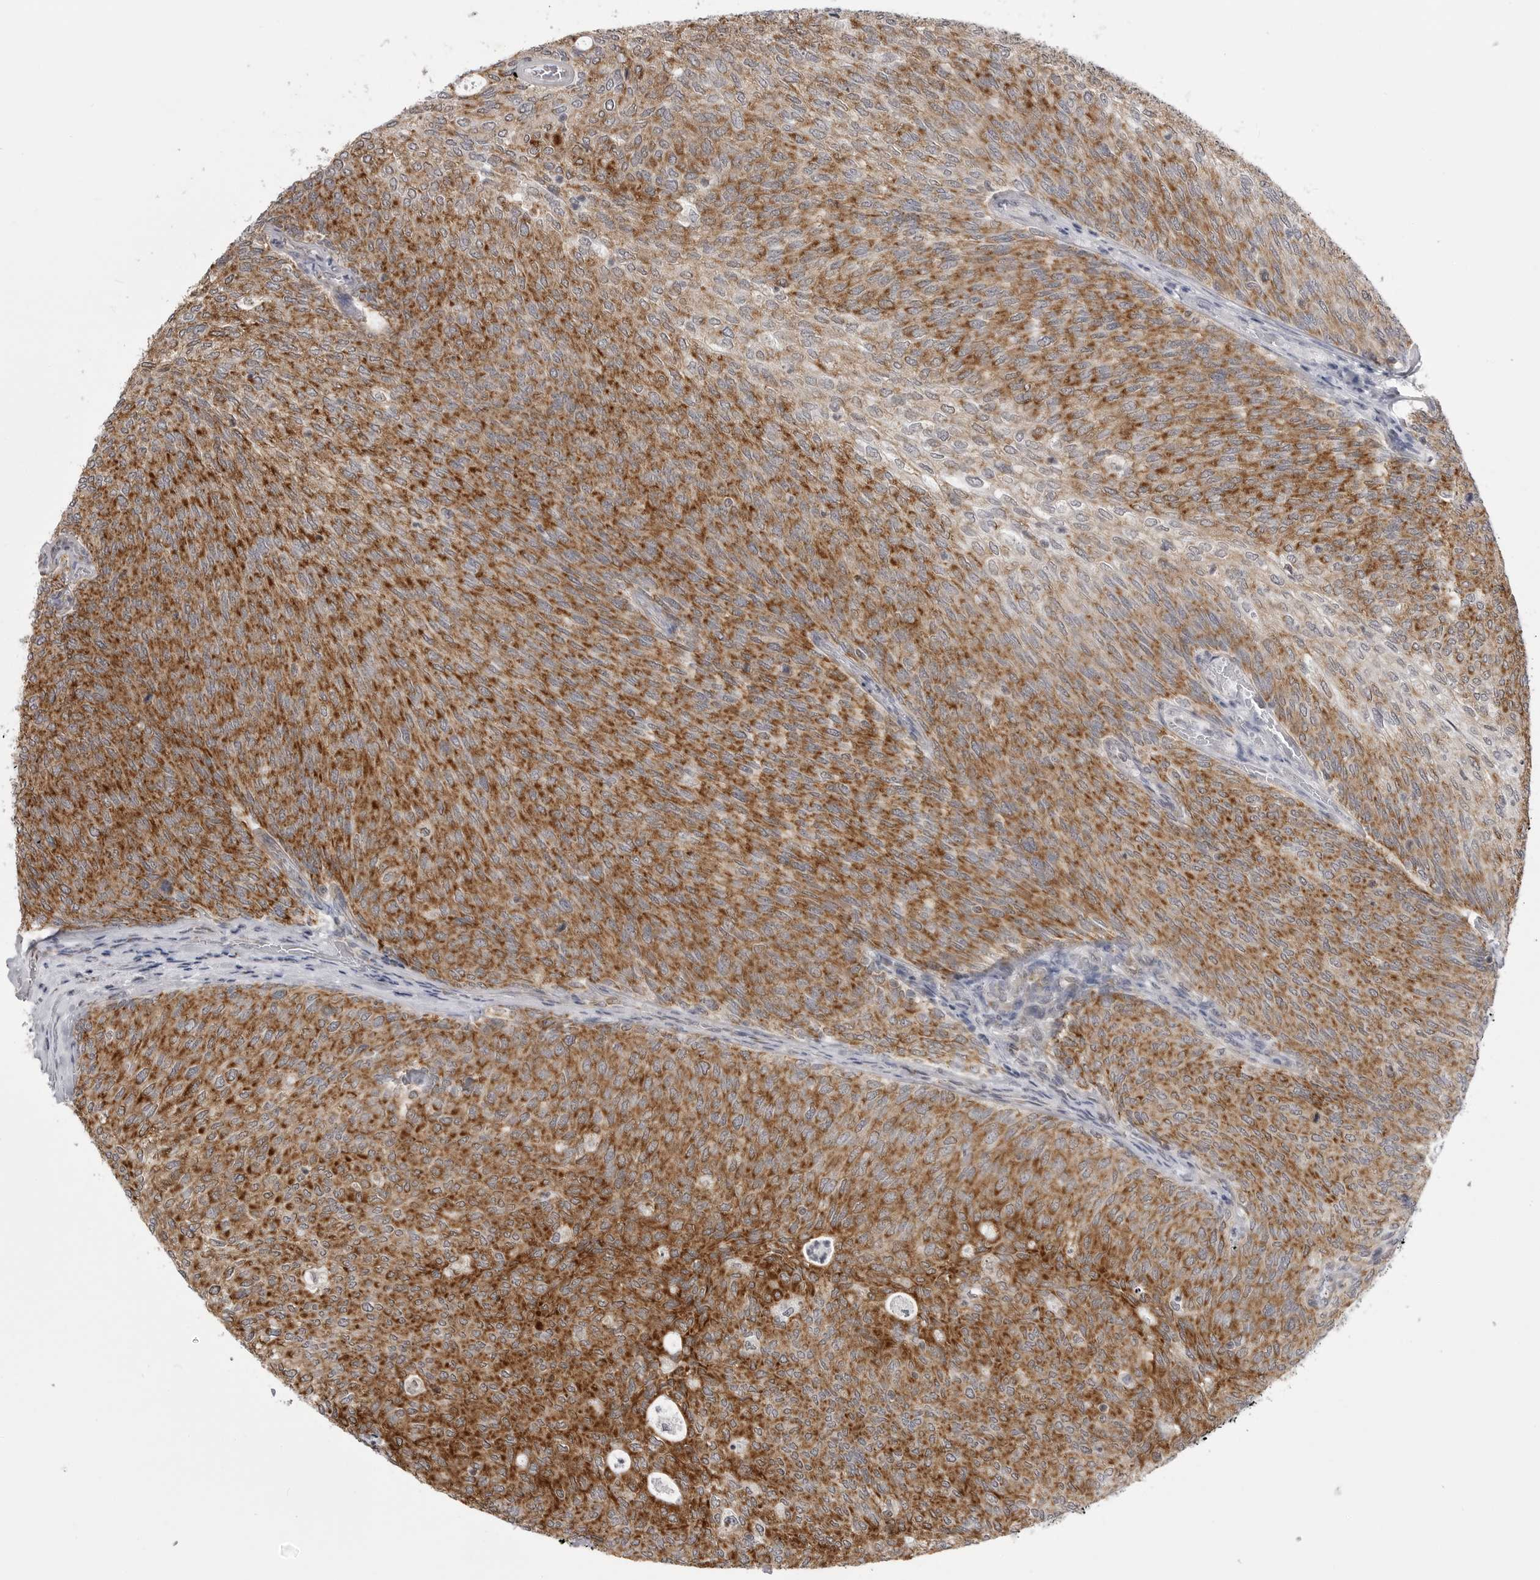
{"staining": {"intensity": "strong", "quantity": ">75%", "location": "cytoplasmic/membranous"}, "tissue": "urothelial cancer", "cell_type": "Tumor cells", "image_type": "cancer", "snomed": [{"axis": "morphology", "description": "Urothelial carcinoma, Low grade"}, {"axis": "topography", "description": "Urinary bladder"}], "caption": "Urothelial cancer stained for a protein exhibits strong cytoplasmic/membranous positivity in tumor cells.", "gene": "FH", "patient": {"sex": "female", "age": 79}}